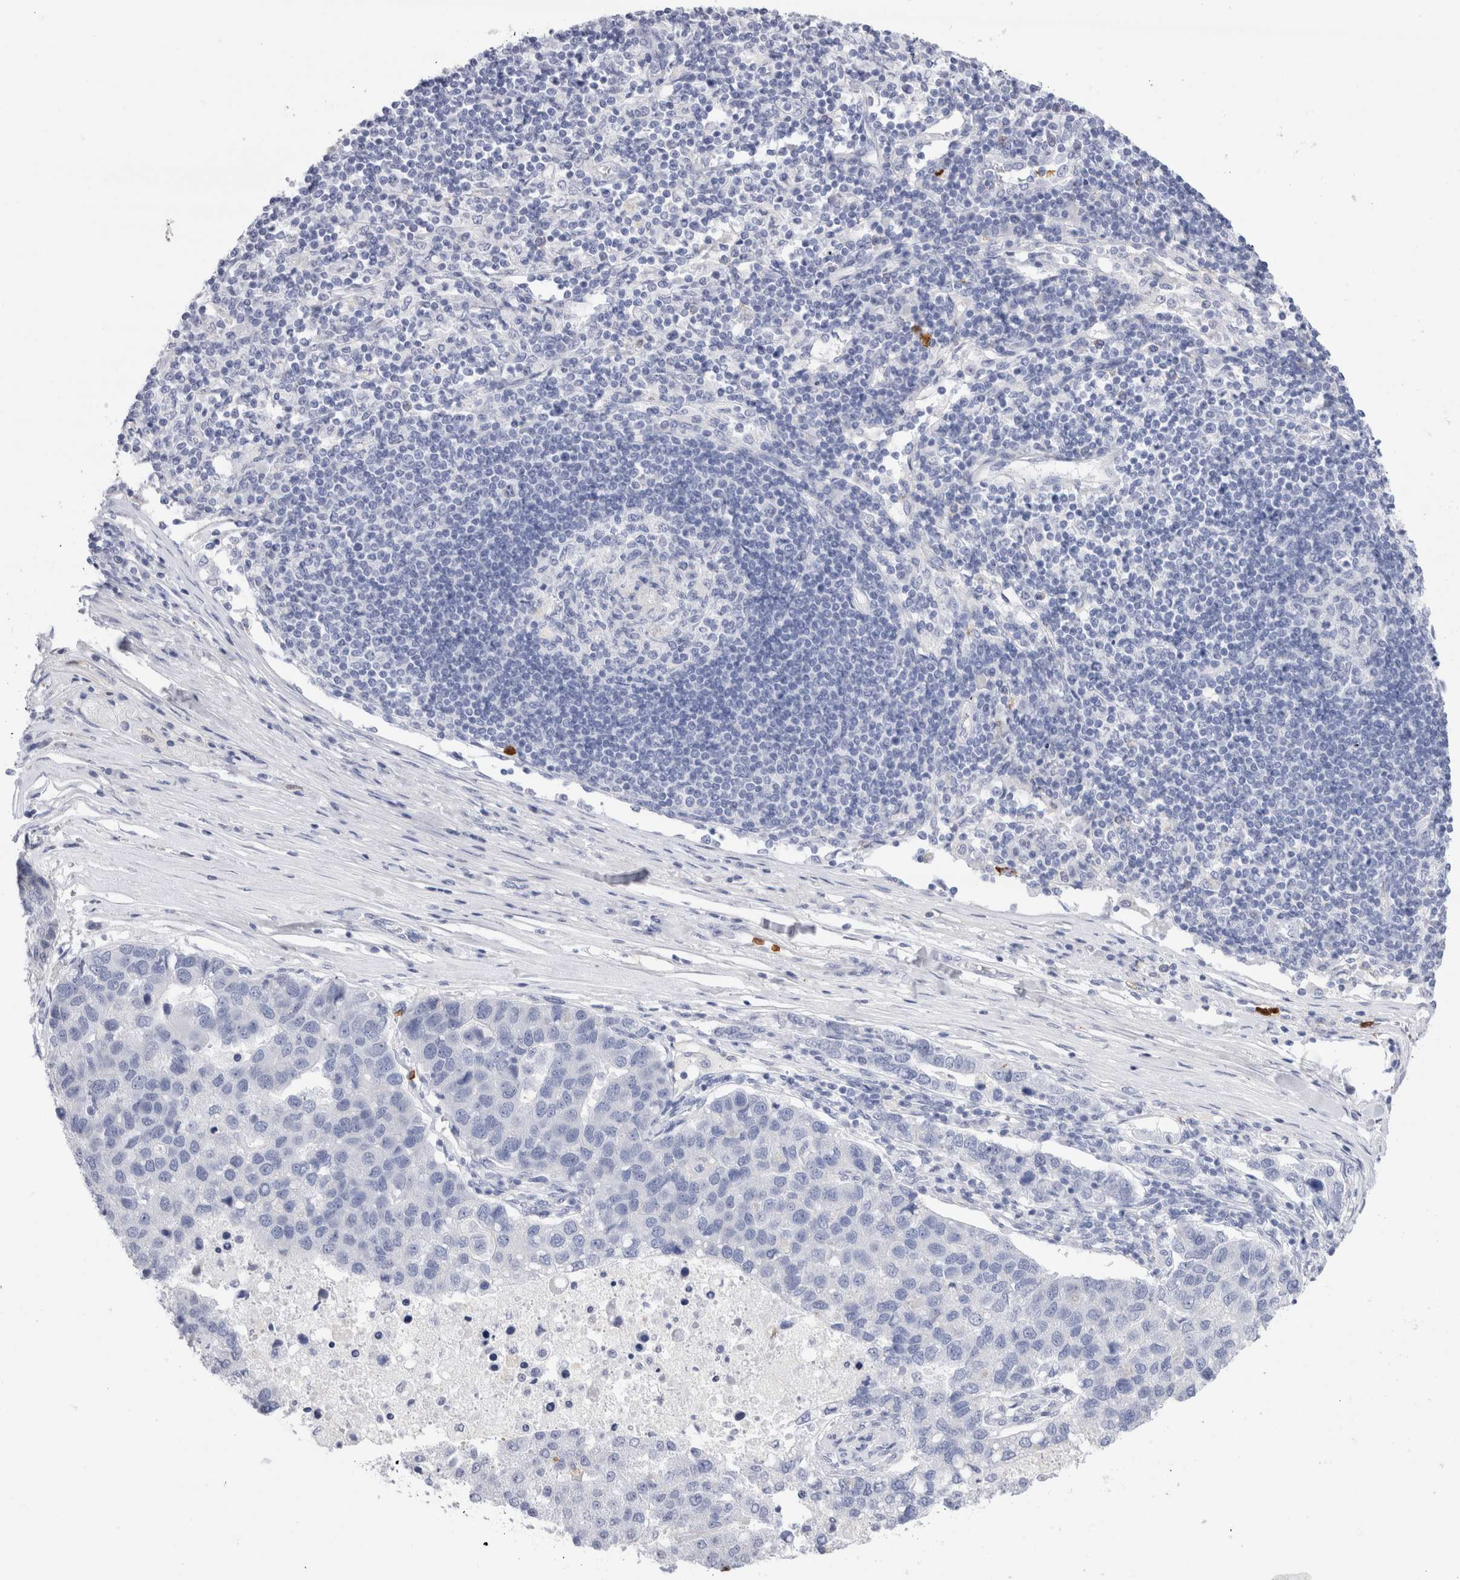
{"staining": {"intensity": "negative", "quantity": "none", "location": "none"}, "tissue": "pancreatic cancer", "cell_type": "Tumor cells", "image_type": "cancer", "snomed": [{"axis": "morphology", "description": "Adenocarcinoma, NOS"}, {"axis": "topography", "description": "Pancreas"}], "caption": "DAB (3,3'-diaminobenzidine) immunohistochemical staining of adenocarcinoma (pancreatic) shows no significant expression in tumor cells.", "gene": "SLC10A5", "patient": {"sex": "female", "age": 61}}